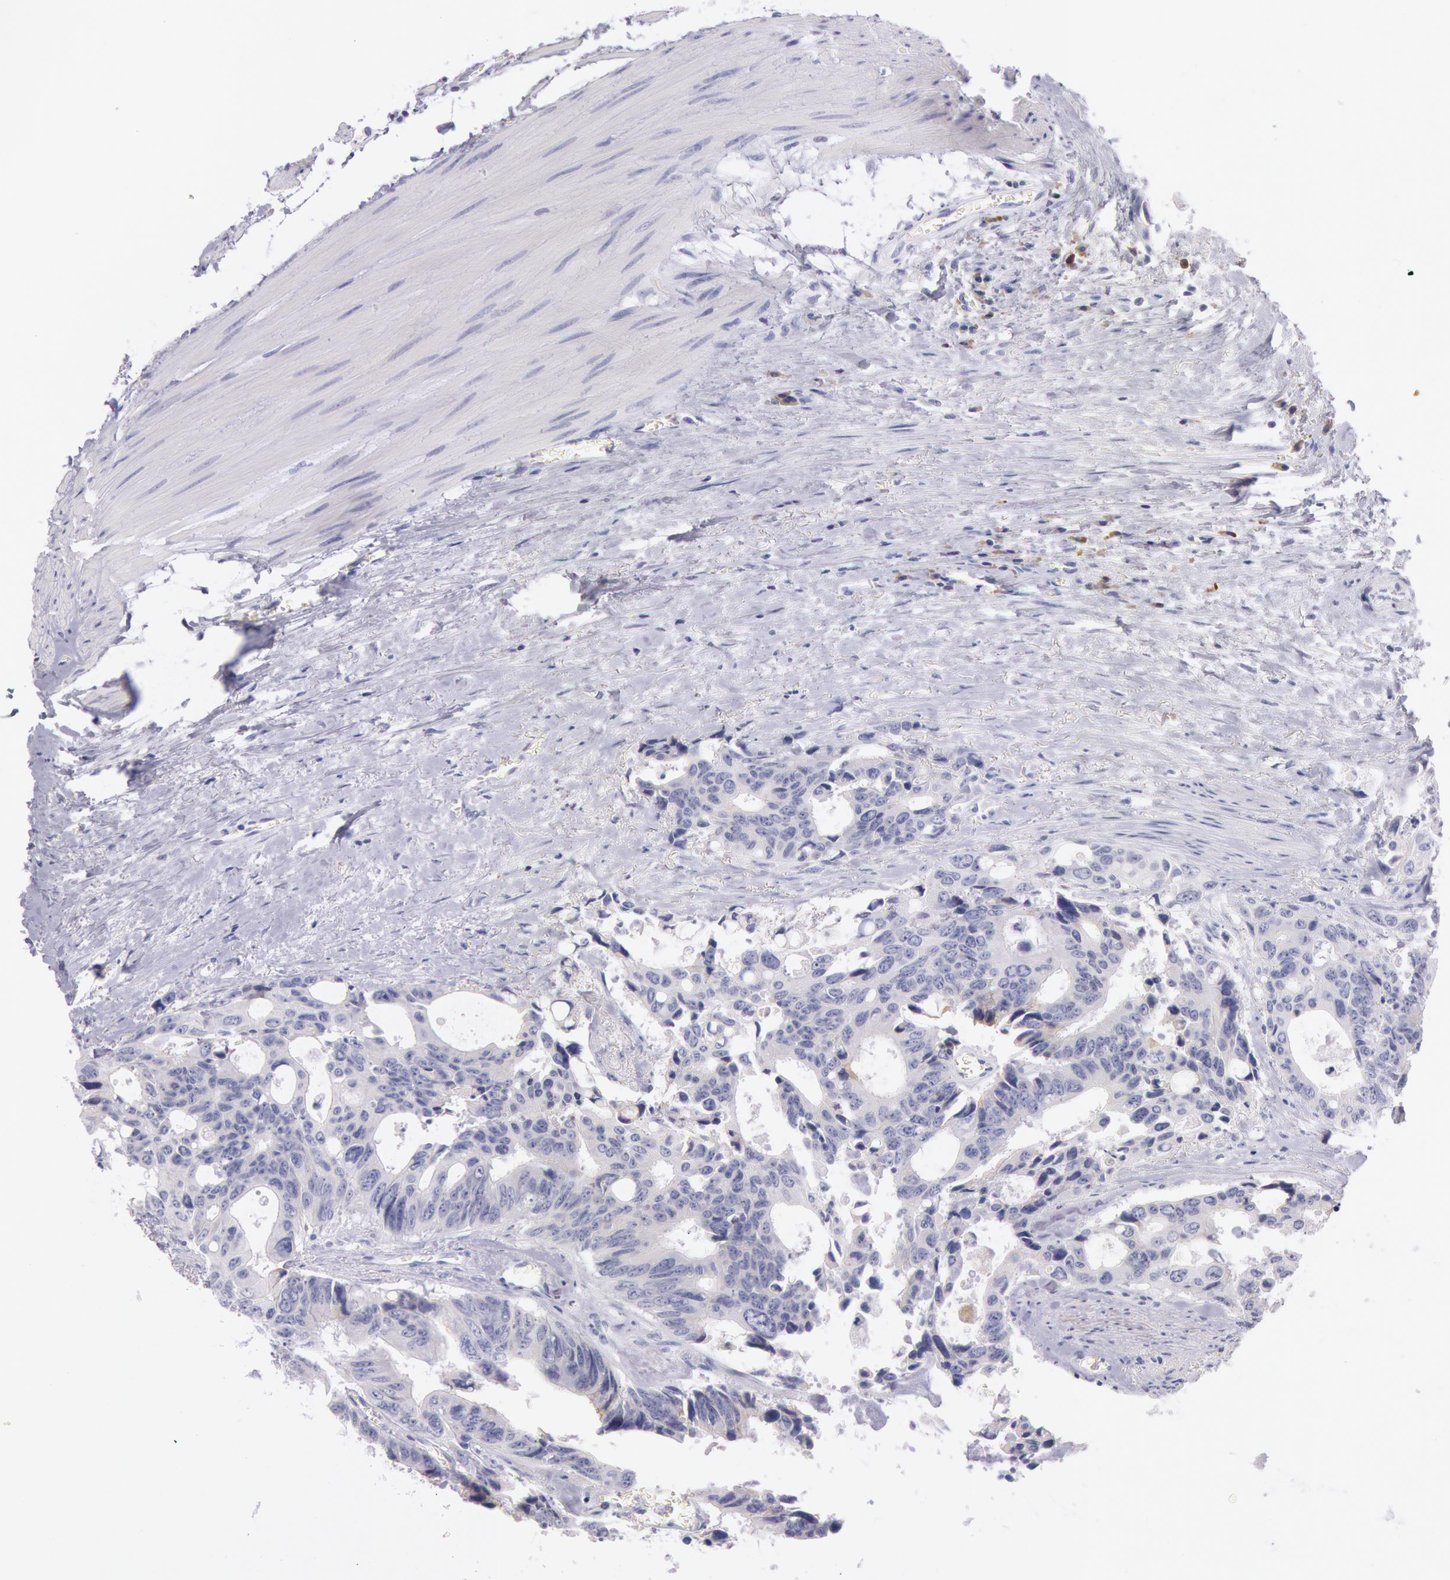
{"staining": {"intensity": "negative", "quantity": "none", "location": "none"}, "tissue": "colorectal cancer", "cell_type": "Tumor cells", "image_type": "cancer", "snomed": [{"axis": "morphology", "description": "Adenocarcinoma, NOS"}, {"axis": "topography", "description": "Rectum"}], "caption": "Human colorectal cancer (adenocarcinoma) stained for a protein using IHC reveals no positivity in tumor cells.", "gene": "EGFR", "patient": {"sex": "male", "age": 76}}